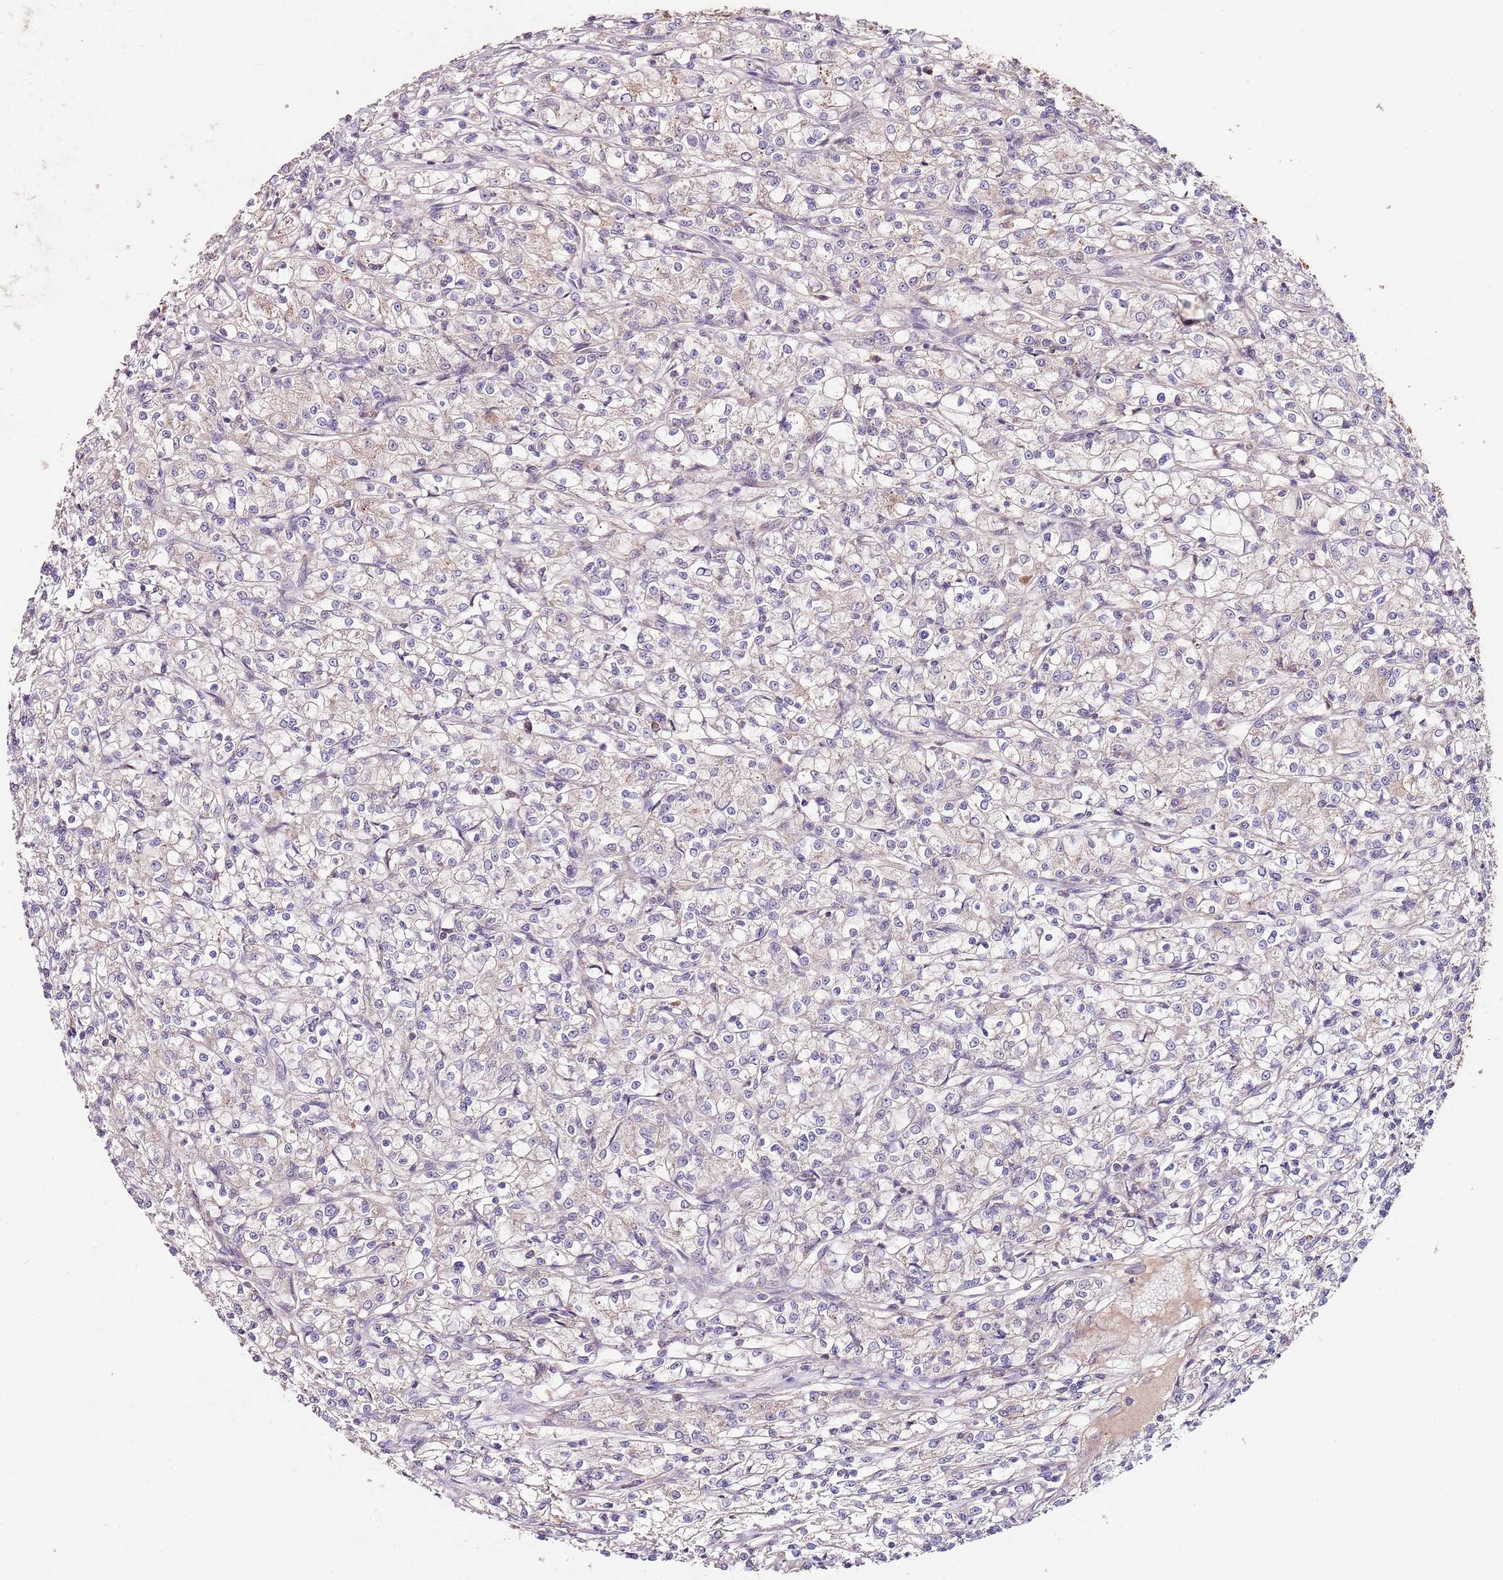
{"staining": {"intensity": "negative", "quantity": "none", "location": "none"}, "tissue": "renal cancer", "cell_type": "Tumor cells", "image_type": "cancer", "snomed": [{"axis": "morphology", "description": "Adenocarcinoma, NOS"}, {"axis": "topography", "description": "Kidney"}], "caption": "Renal cancer (adenocarcinoma) was stained to show a protein in brown. There is no significant positivity in tumor cells.", "gene": "NRDE2", "patient": {"sex": "female", "age": 59}}